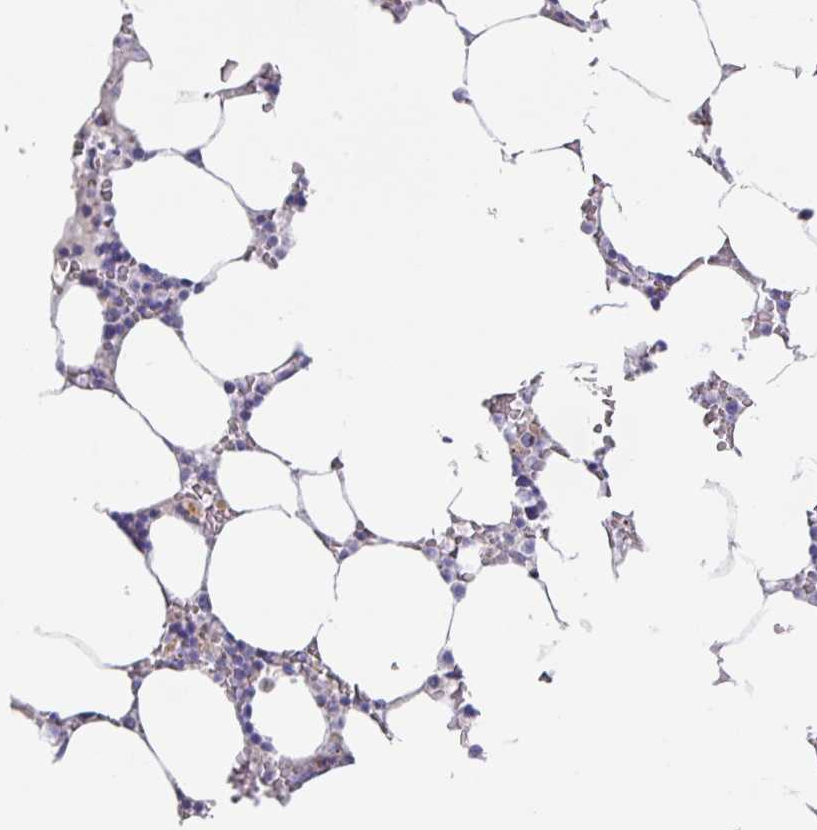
{"staining": {"intensity": "negative", "quantity": "none", "location": "none"}, "tissue": "bone marrow", "cell_type": "Hematopoietic cells", "image_type": "normal", "snomed": [{"axis": "morphology", "description": "Normal tissue, NOS"}, {"axis": "topography", "description": "Bone marrow"}], "caption": "Immunohistochemistry histopathology image of unremarkable human bone marrow stained for a protein (brown), which displays no expression in hematopoietic cells.", "gene": "MT", "patient": {"sex": "male", "age": 64}}